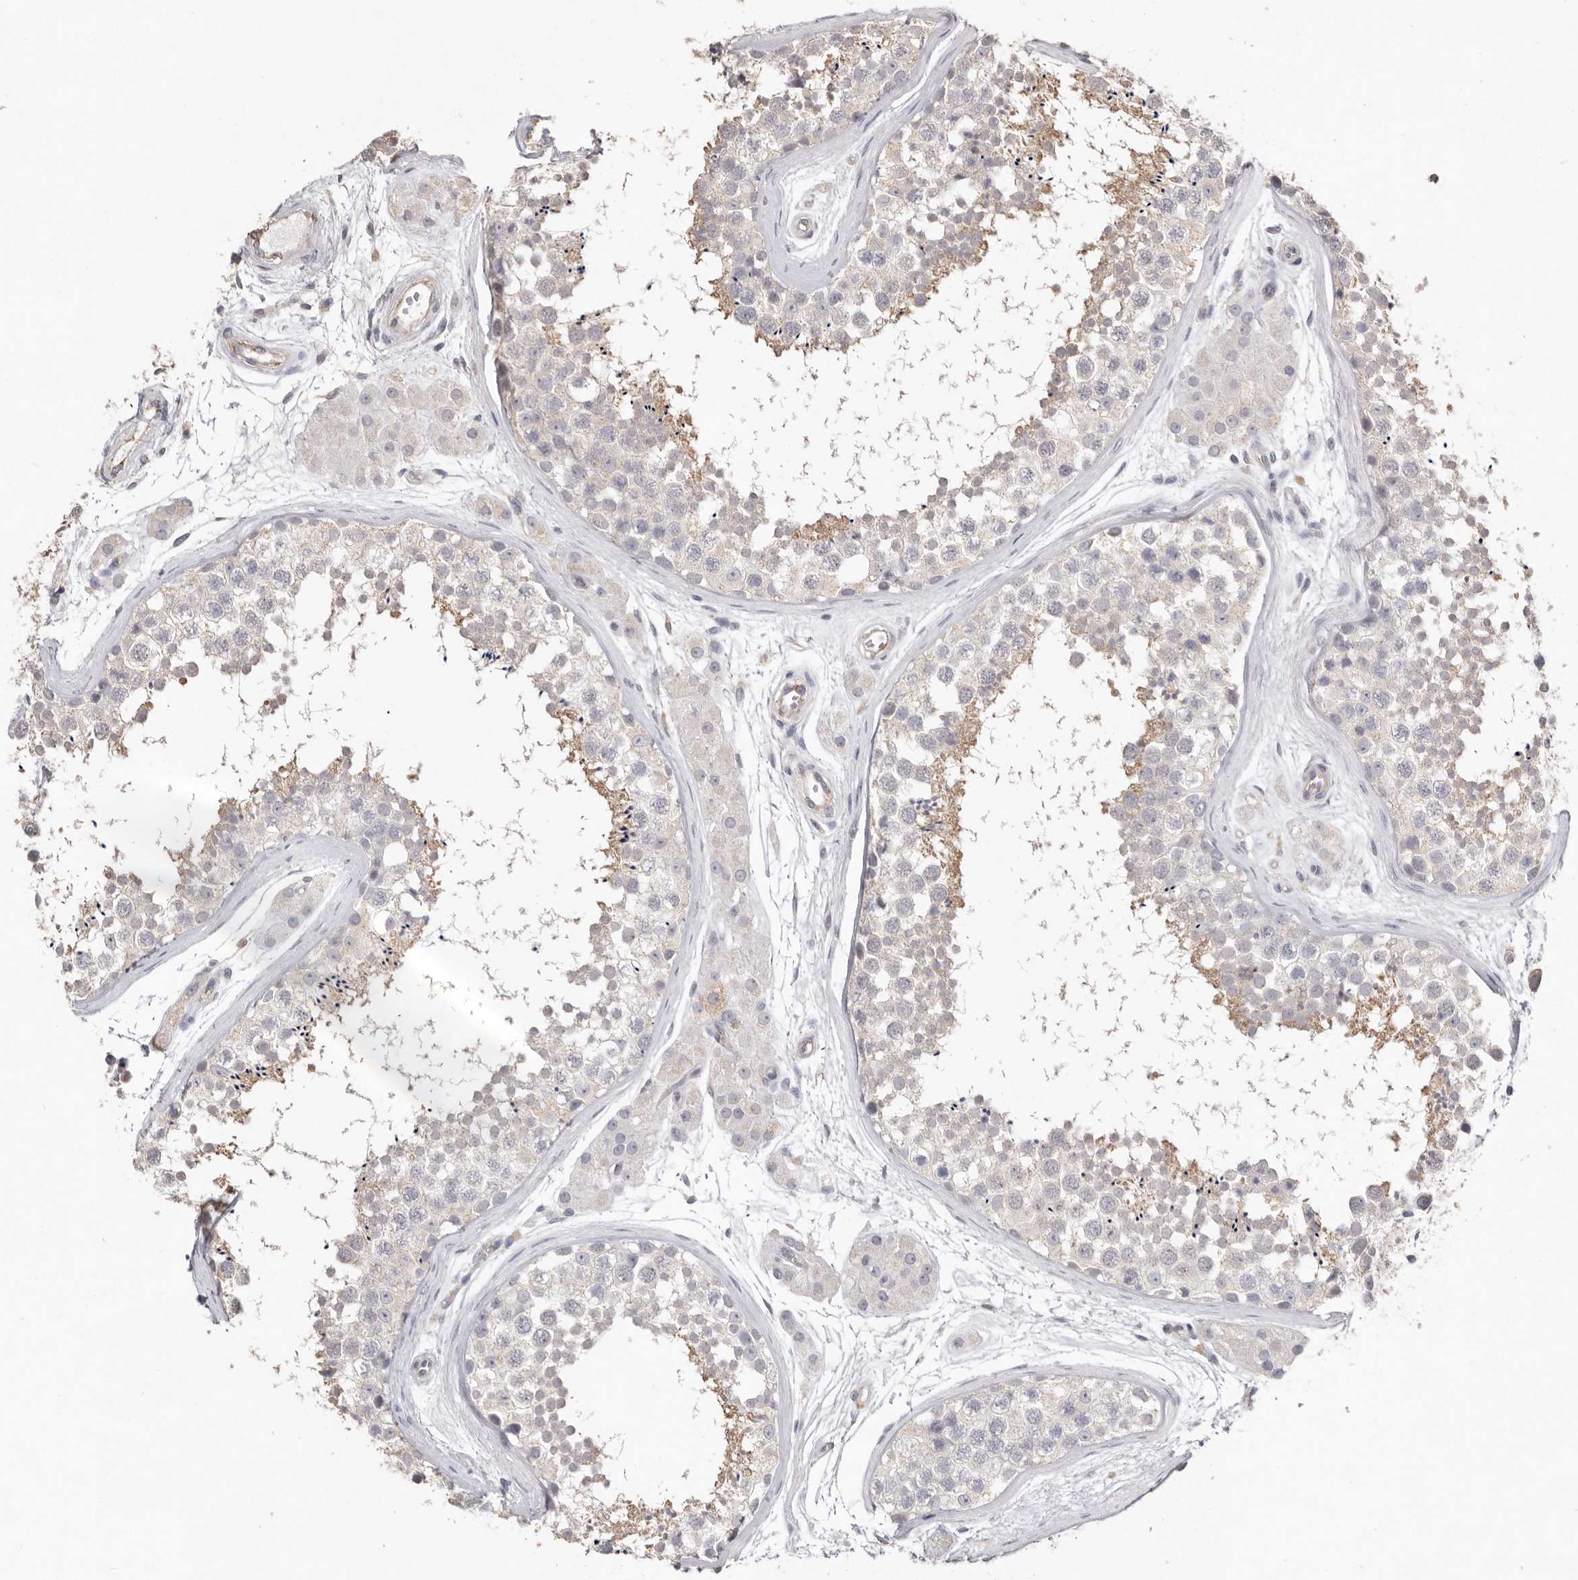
{"staining": {"intensity": "weak", "quantity": "<25%", "location": "cytoplasmic/membranous"}, "tissue": "testis", "cell_type": "Cells in seminiferous ducts", "image_type": "normal", "snomed": [{"axis": "morphology", "description": "Normal tissue, NOS"}, {"axis": "topography", "description": "Testis"}], "caption": "DAB (3,3'-diaminobenzidine) immunohistochemical staining of unremarkable human testis demonstrates no significant staining in cells in seminiferous ducts. Nuclei are stained in blue.", "gene": "ZYG11B", "patient": {"sex": "male", "age": 56}}